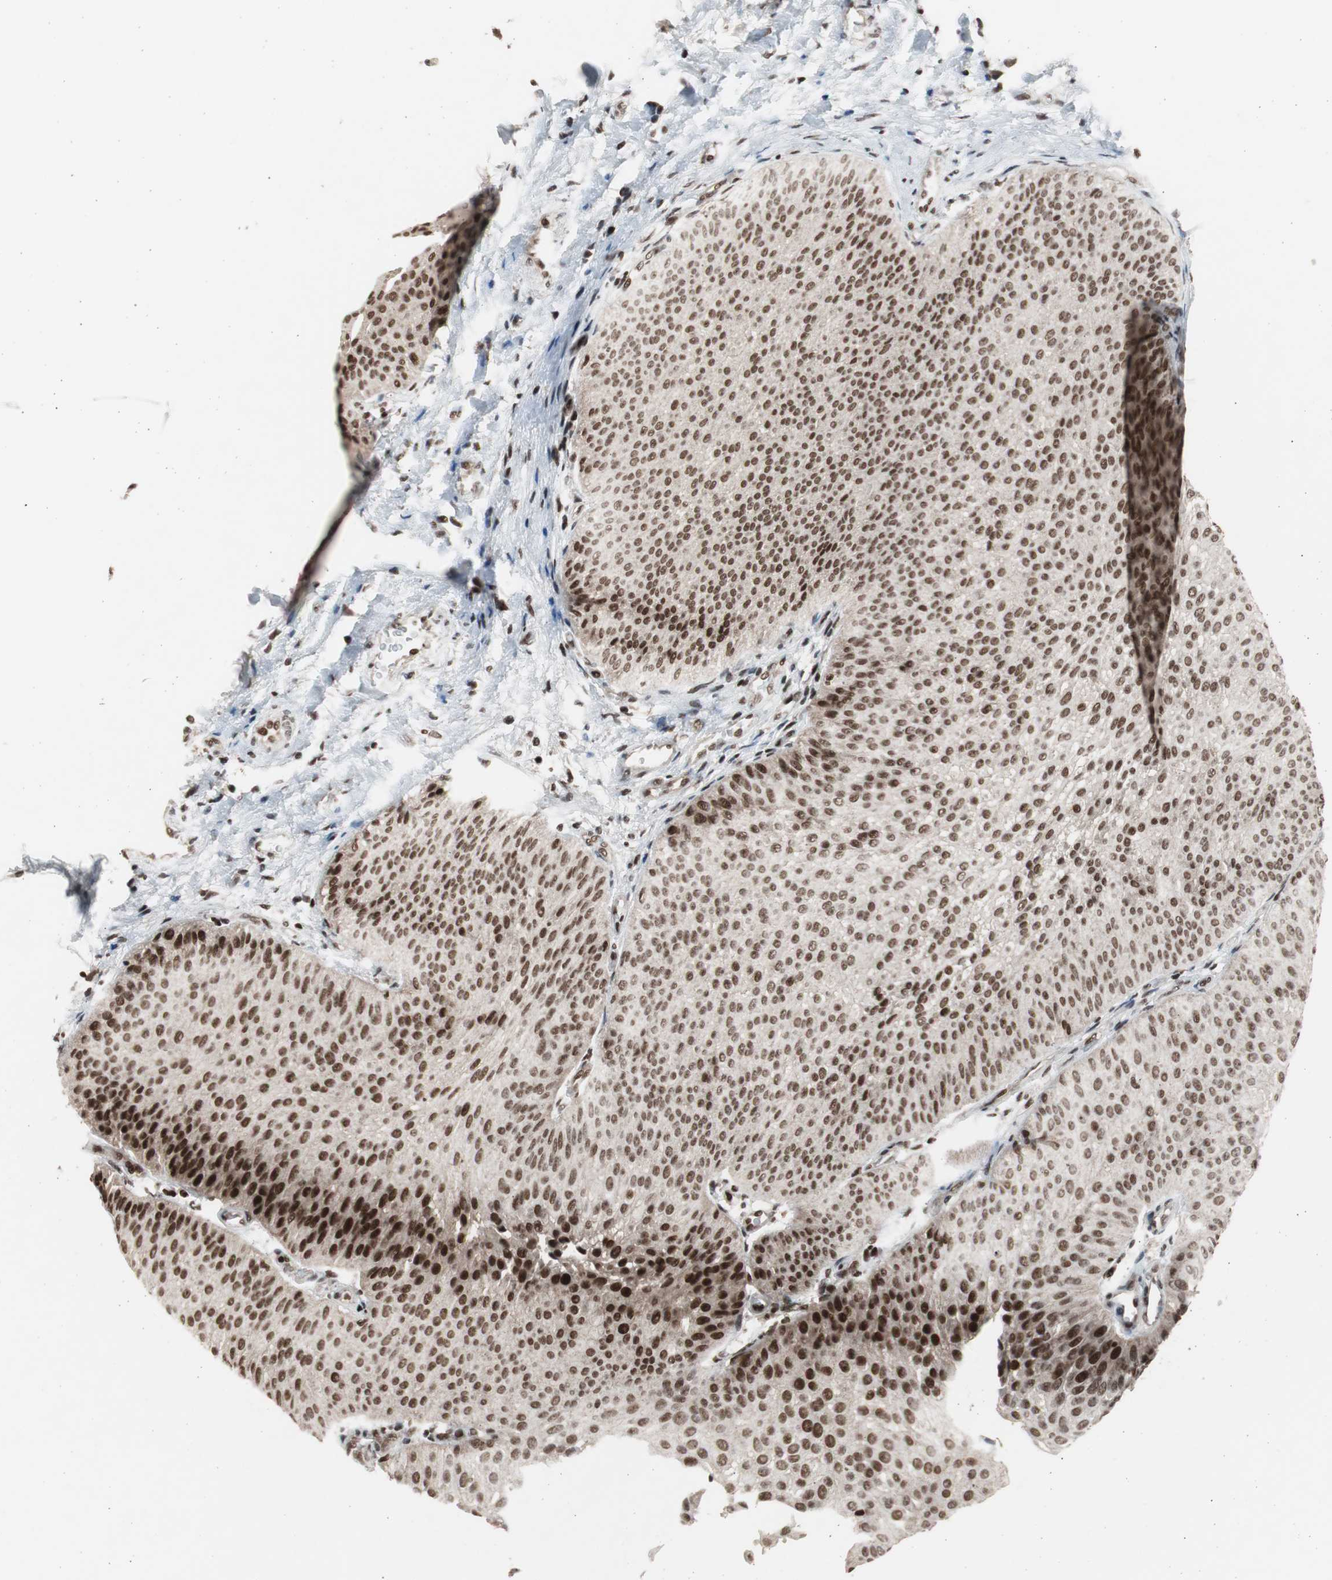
{"staining": {"intensity": "moderate", "quantity": ">75%", "location": "nuclear"}, "tissue": "urothelial cancer", "cell_type": "Tumor cells", "image_type": "cancer", "snomed": [{"axis": "morphology", "description": "Urothelial carcinoma, Low grade"}, {"axis": "topography", "description": "Urinary bladder"}], "caption": "Low-grade urothelial carcinoma stained with a protein marker displays moderate staining in tumor cells.", "gene": "RPA1", "patient": {"sex": "female", "age": 60}}